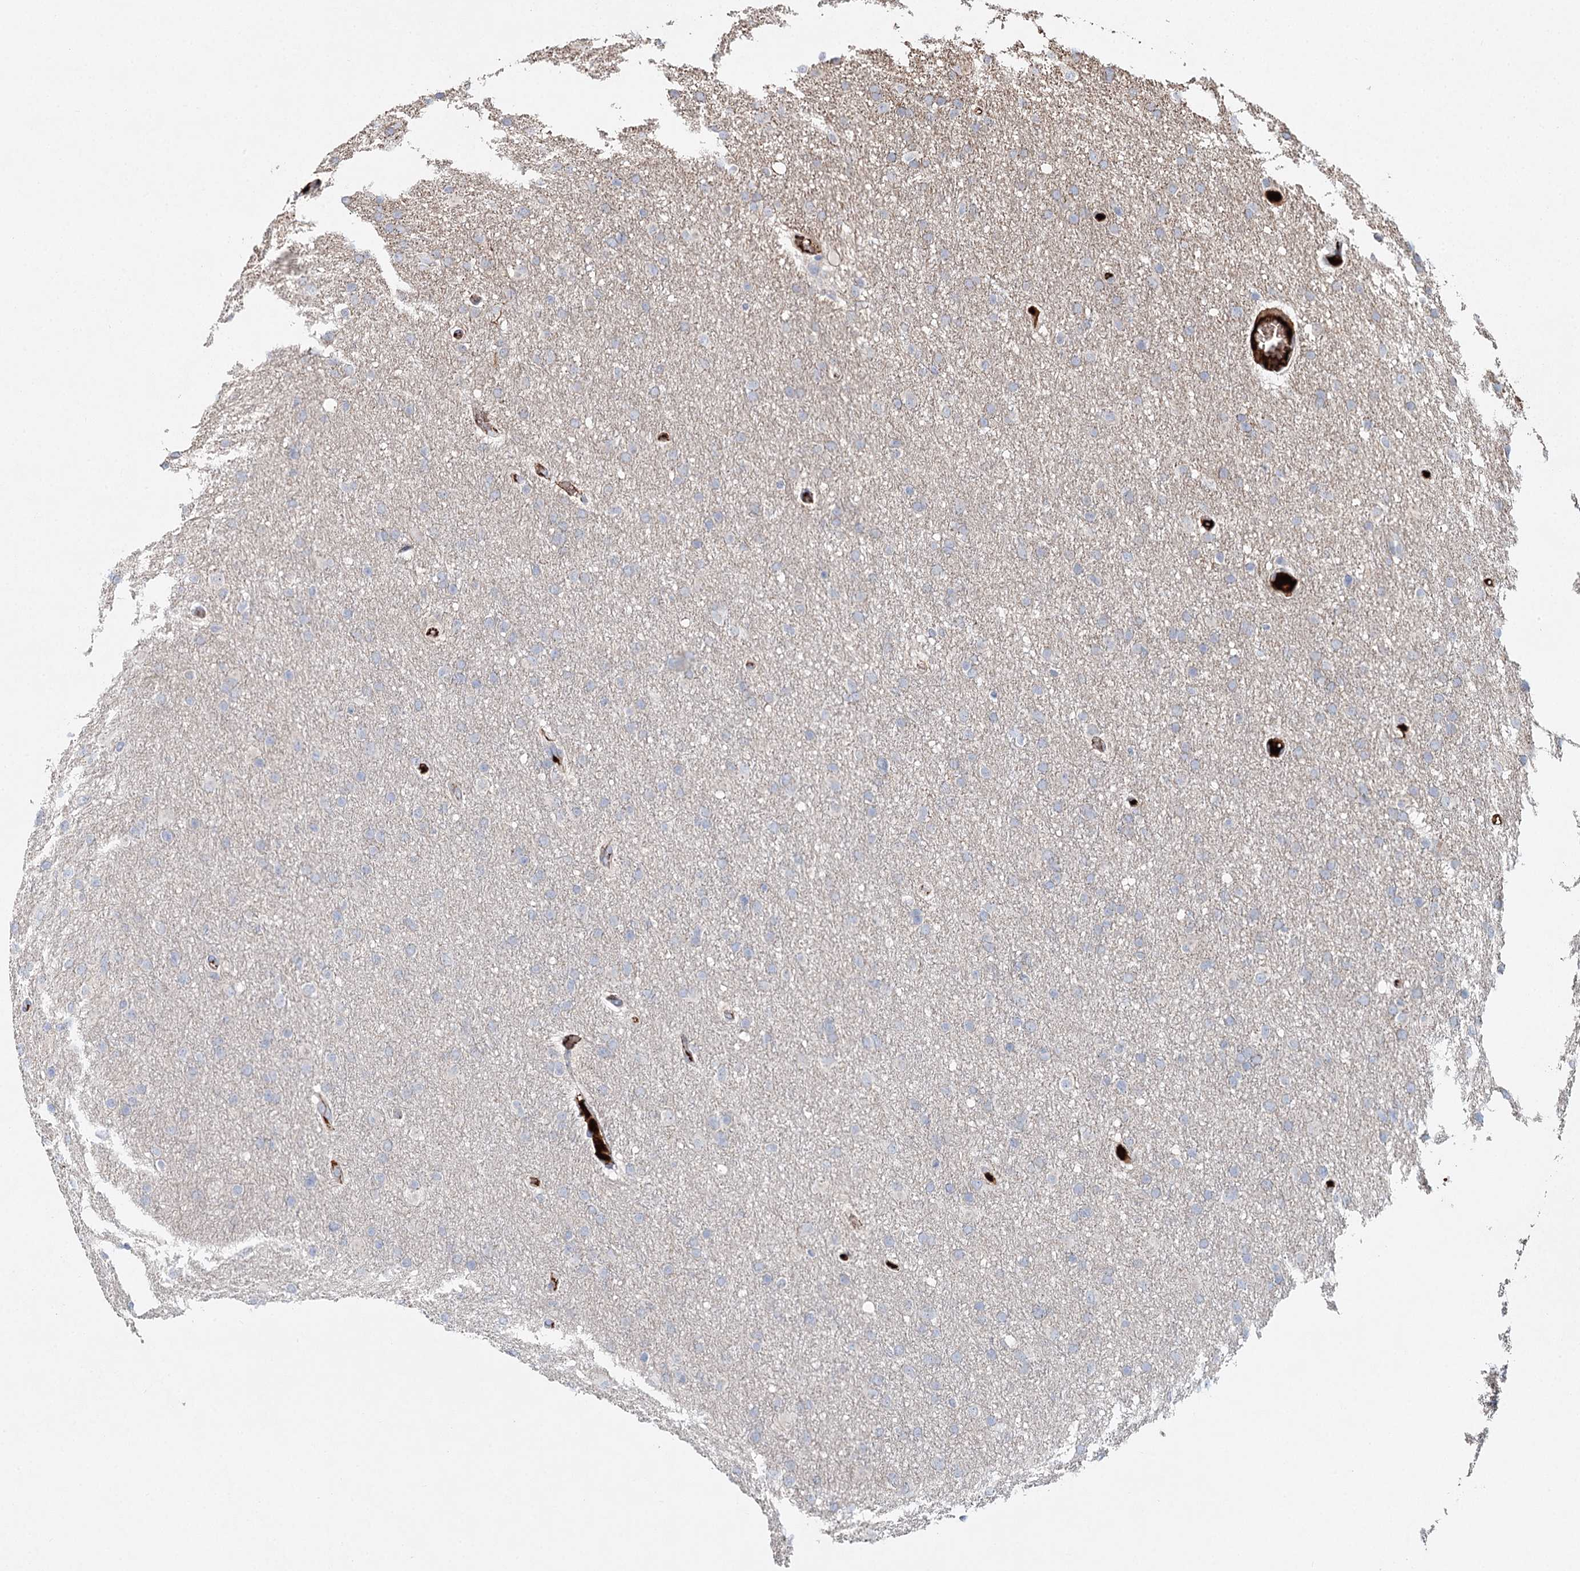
{"staining": {"intensity": "negative", "quantity": "none", "location": "none"}, "tissue": "glioma", "cell_type": "Tumor cells", "image_type": "cancer", "snomed": [{"axis": "morphology", "description": "Glioma, malignant, High grade"}, {"axis": "topography", "description": "Cerebral cortex"}], "caption": "There is no significant expression in tumor cells of malignant high-grade glioma.", "gene": "ALKBH8", "patient": {"sex": "female", "age": 36}}